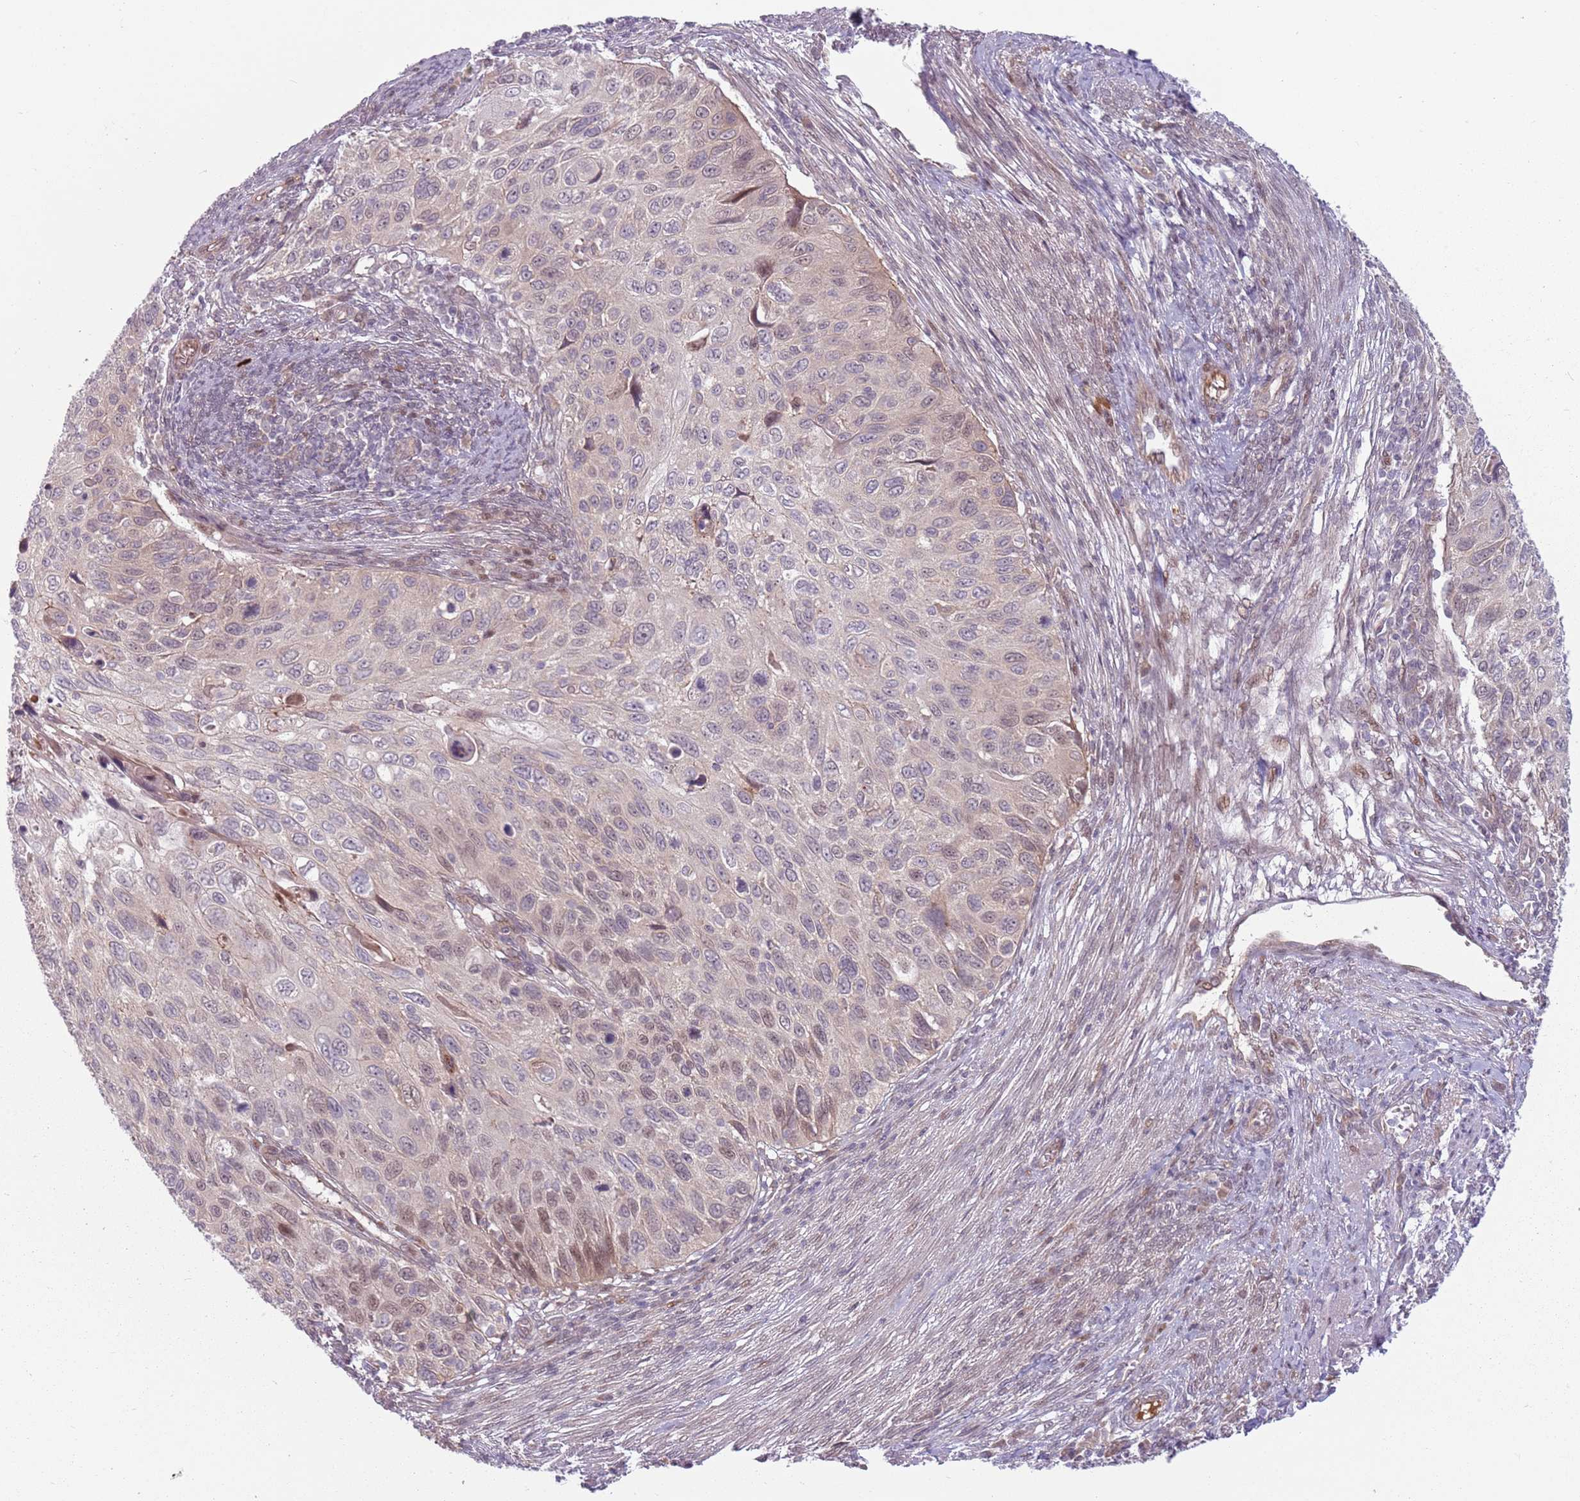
{"staining": {"intensity": "weak", "quantity": "<25%", "location": "nuclear"}, "tissue": "cervical cancer", "cell_type": "Tumor cells", "image_type": "cancer", "snomed": [{"axis": "morphology", "description": "Squamous cell carcinoma, NOS"}, {"axis": "topography", "description": "Cervix"}], "caption": "A photomicrograph of cervical cancer stained for a protein displays no brown staining in tumor cells. (Brightfield microscopy of DAB immunohistochemistry (IHC) at high magnification).", "gene": "ADGRG1", "patient": {"sex": "female", "age": 70}}